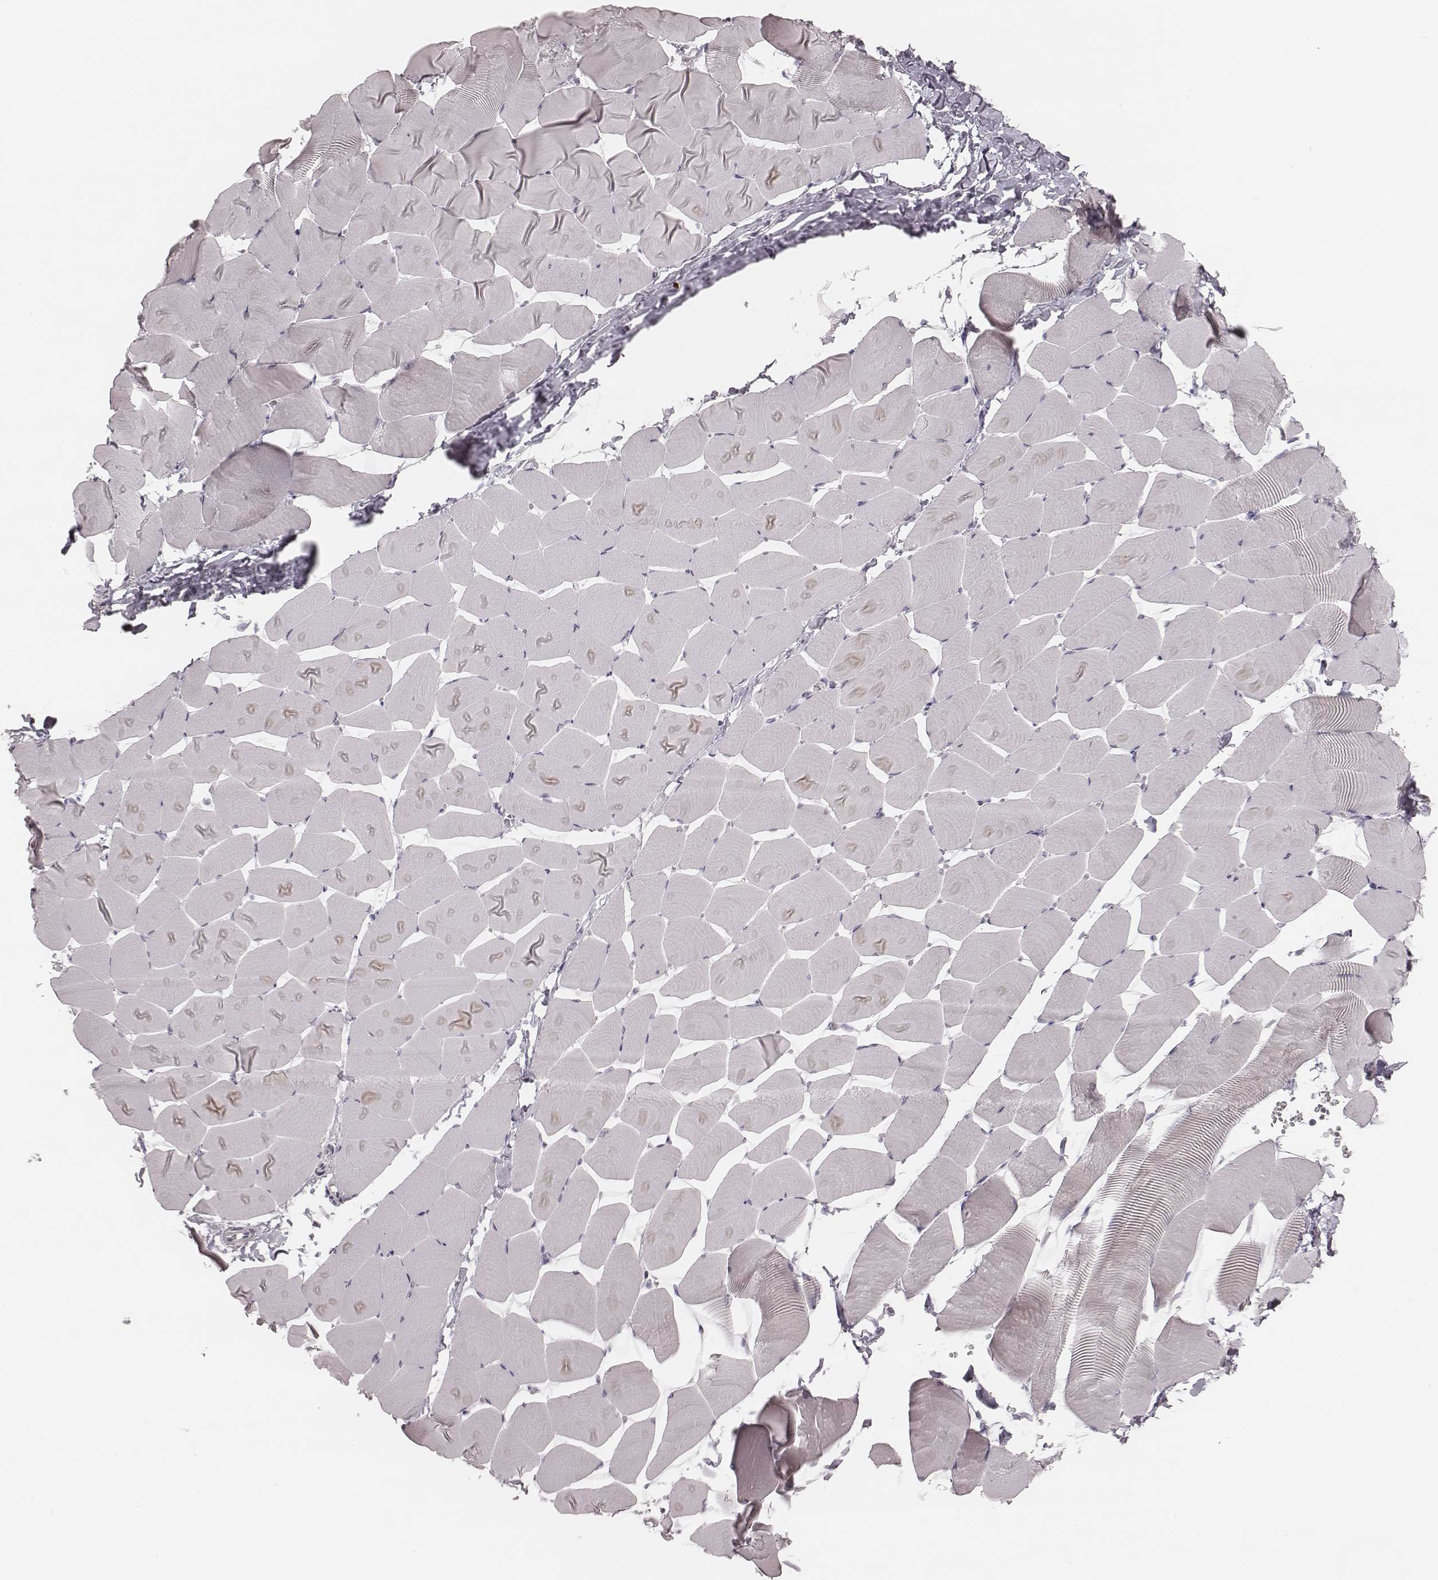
{"staining": {"intensity": "negative", "quantity": "none", "location": "none"}, "tissue": "skeletal muscle", "cell_type": "Myocytes", "image_type": "normal", "snomed": [{"axis": "morphology", "description": "Normal tissue, NOS"}, {"axis": "topography", "description": "Skeletal muscle"}], "caption": "Myocytes are negative for protein expression in benign human skeletal muscle. The staining is performed using DAB (3,3'-diaminobenzidine) brown chromogen with nuclei counter-stained in using hematoxylin.", "gene": "IQCG", "patient": {"sex": "male", "age": 25}}